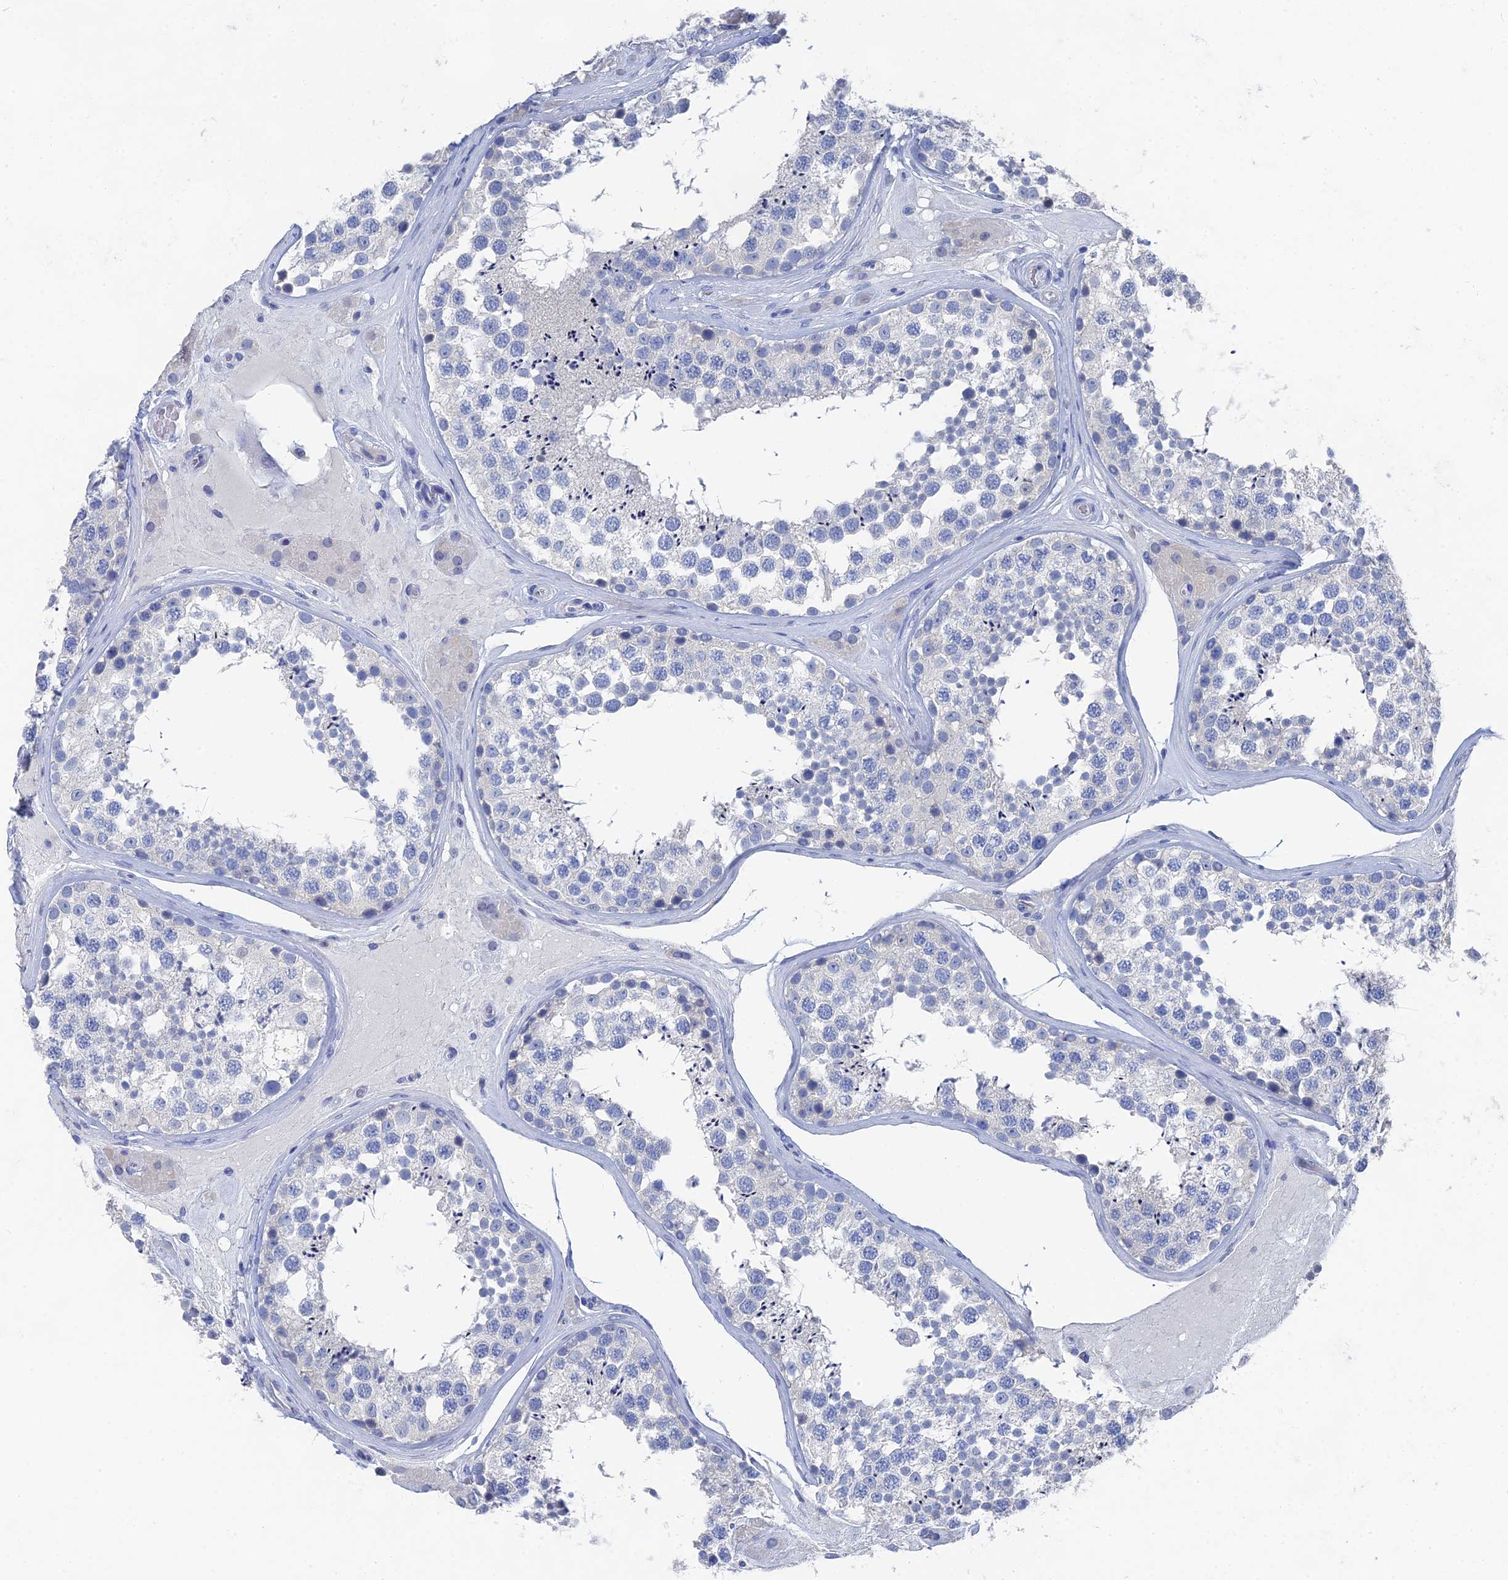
{"staining": {"intensity": "negative", "quantity": "none", "location": "none"}, "tissue": "testis", "cell_type": "Cells in seminiferous ducts", "image_type": "normal", "snomed": [{"axis": "morphology", "description": "Normal tissue, NOS"}, {"axis": "topography", "description": "Testis"}], "caption": "IHC micrograph of normal testis: human testis stained with DAB (3,3'-diaminobenzidine) reveals no significant protein staining in cells in seminiferous ducts.", "gene": "GFAP", "patient": {"sex": "male", "age": 46}}